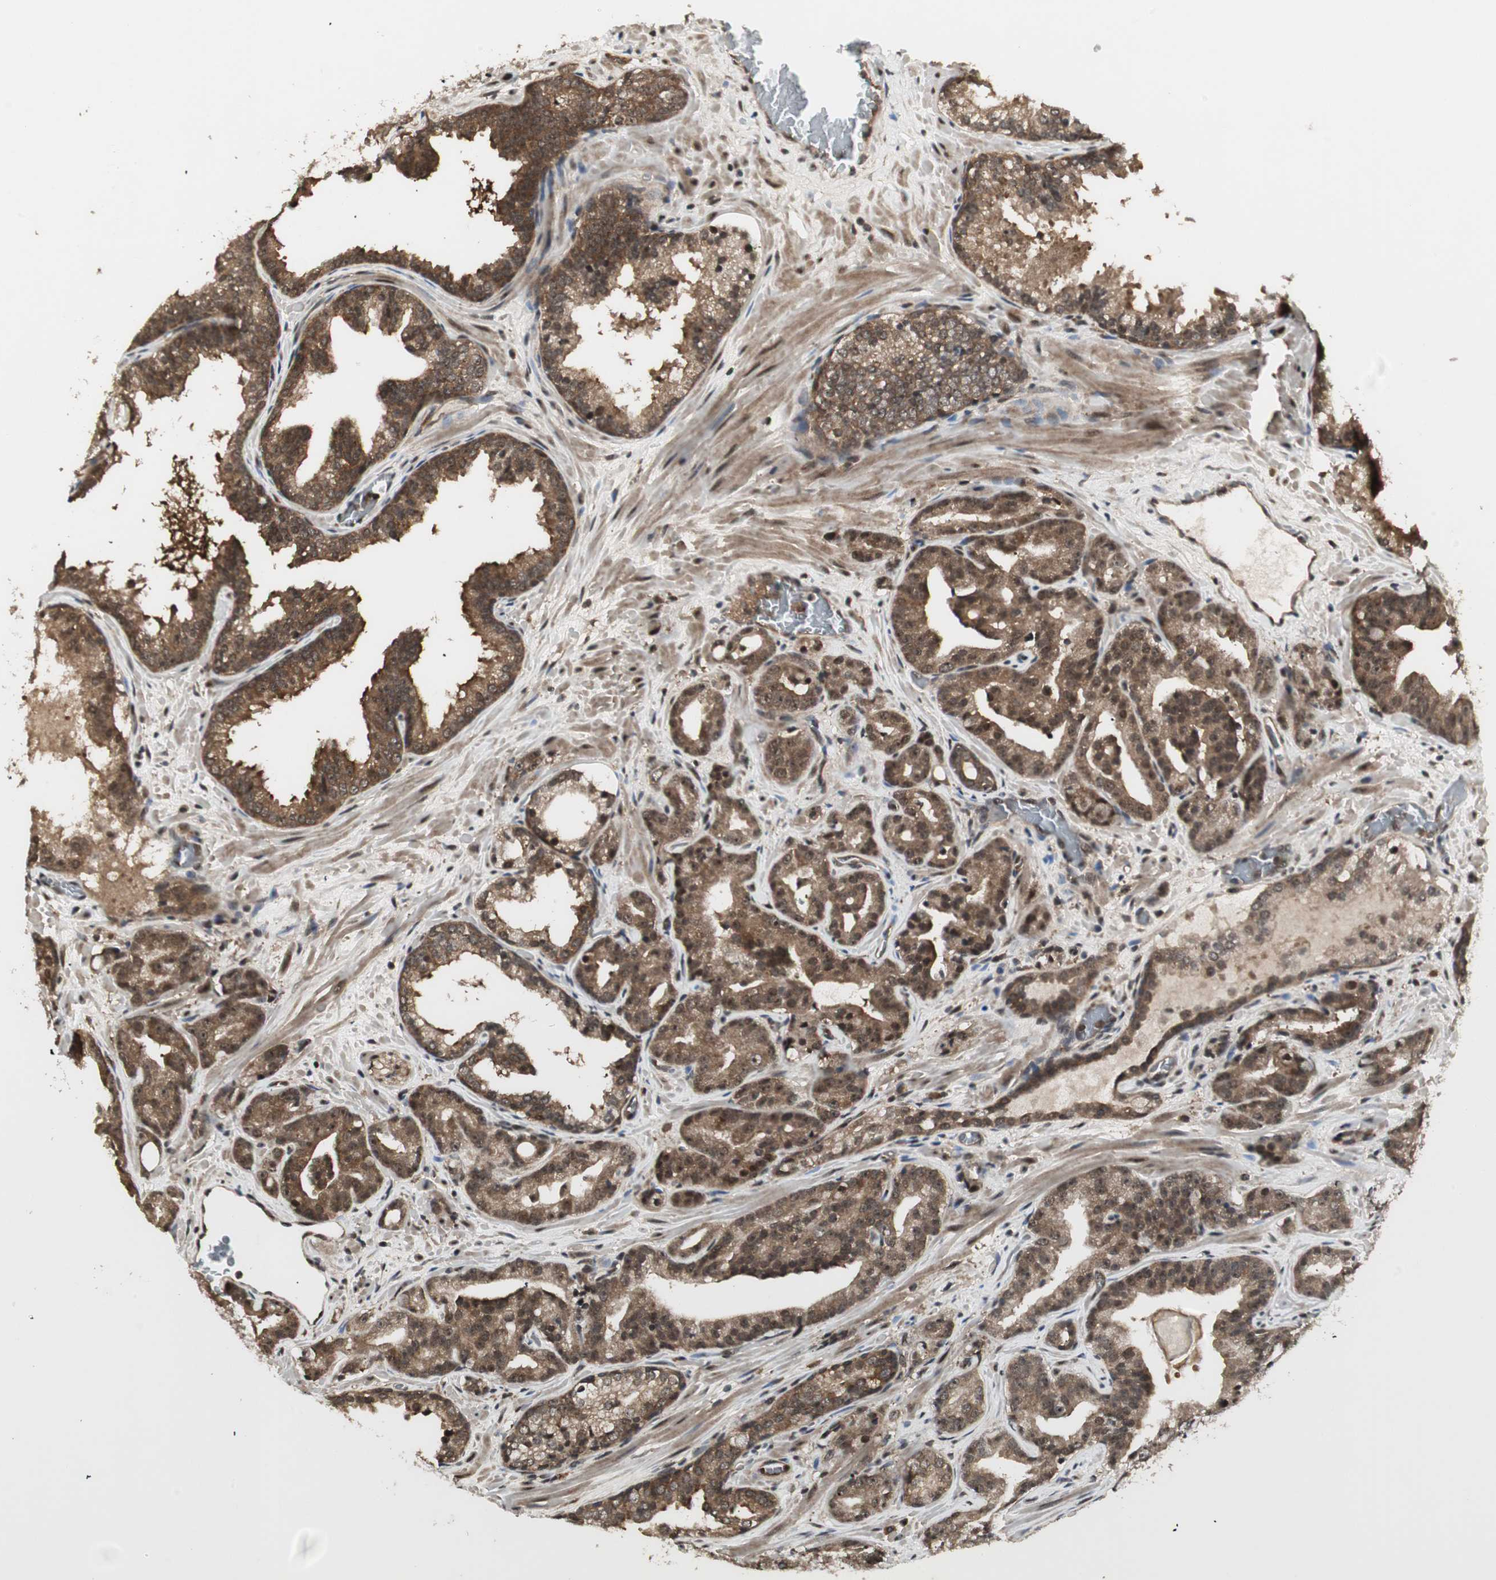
{"staining": {"intensity": "strong", "quantity": ">75%", "location": "cytoplasmic/membranous,nuclear"}, "tissue": "prostate cancer", "cell_type": "Tumor cells", "image_type": "cancer", "snomed": [{"axis": "morphology", "description": "Adenocarcinoma, Low grade"}, {"axis": "topography", "description": "Prostate"}], "caption": "Protein analysis of prostate adenocarcinoma (low-grade) tissue reveals strong cytoplasmic/membranous and nuclear positivity in about >75% of tumor cells. The staining is performed using DAB brown chromogen to label protein expression. The nuclei are counter-stained blue using hematoxylin.", "gene": "CSNK2B", "patient": {"sex": "male", "age": 63}}